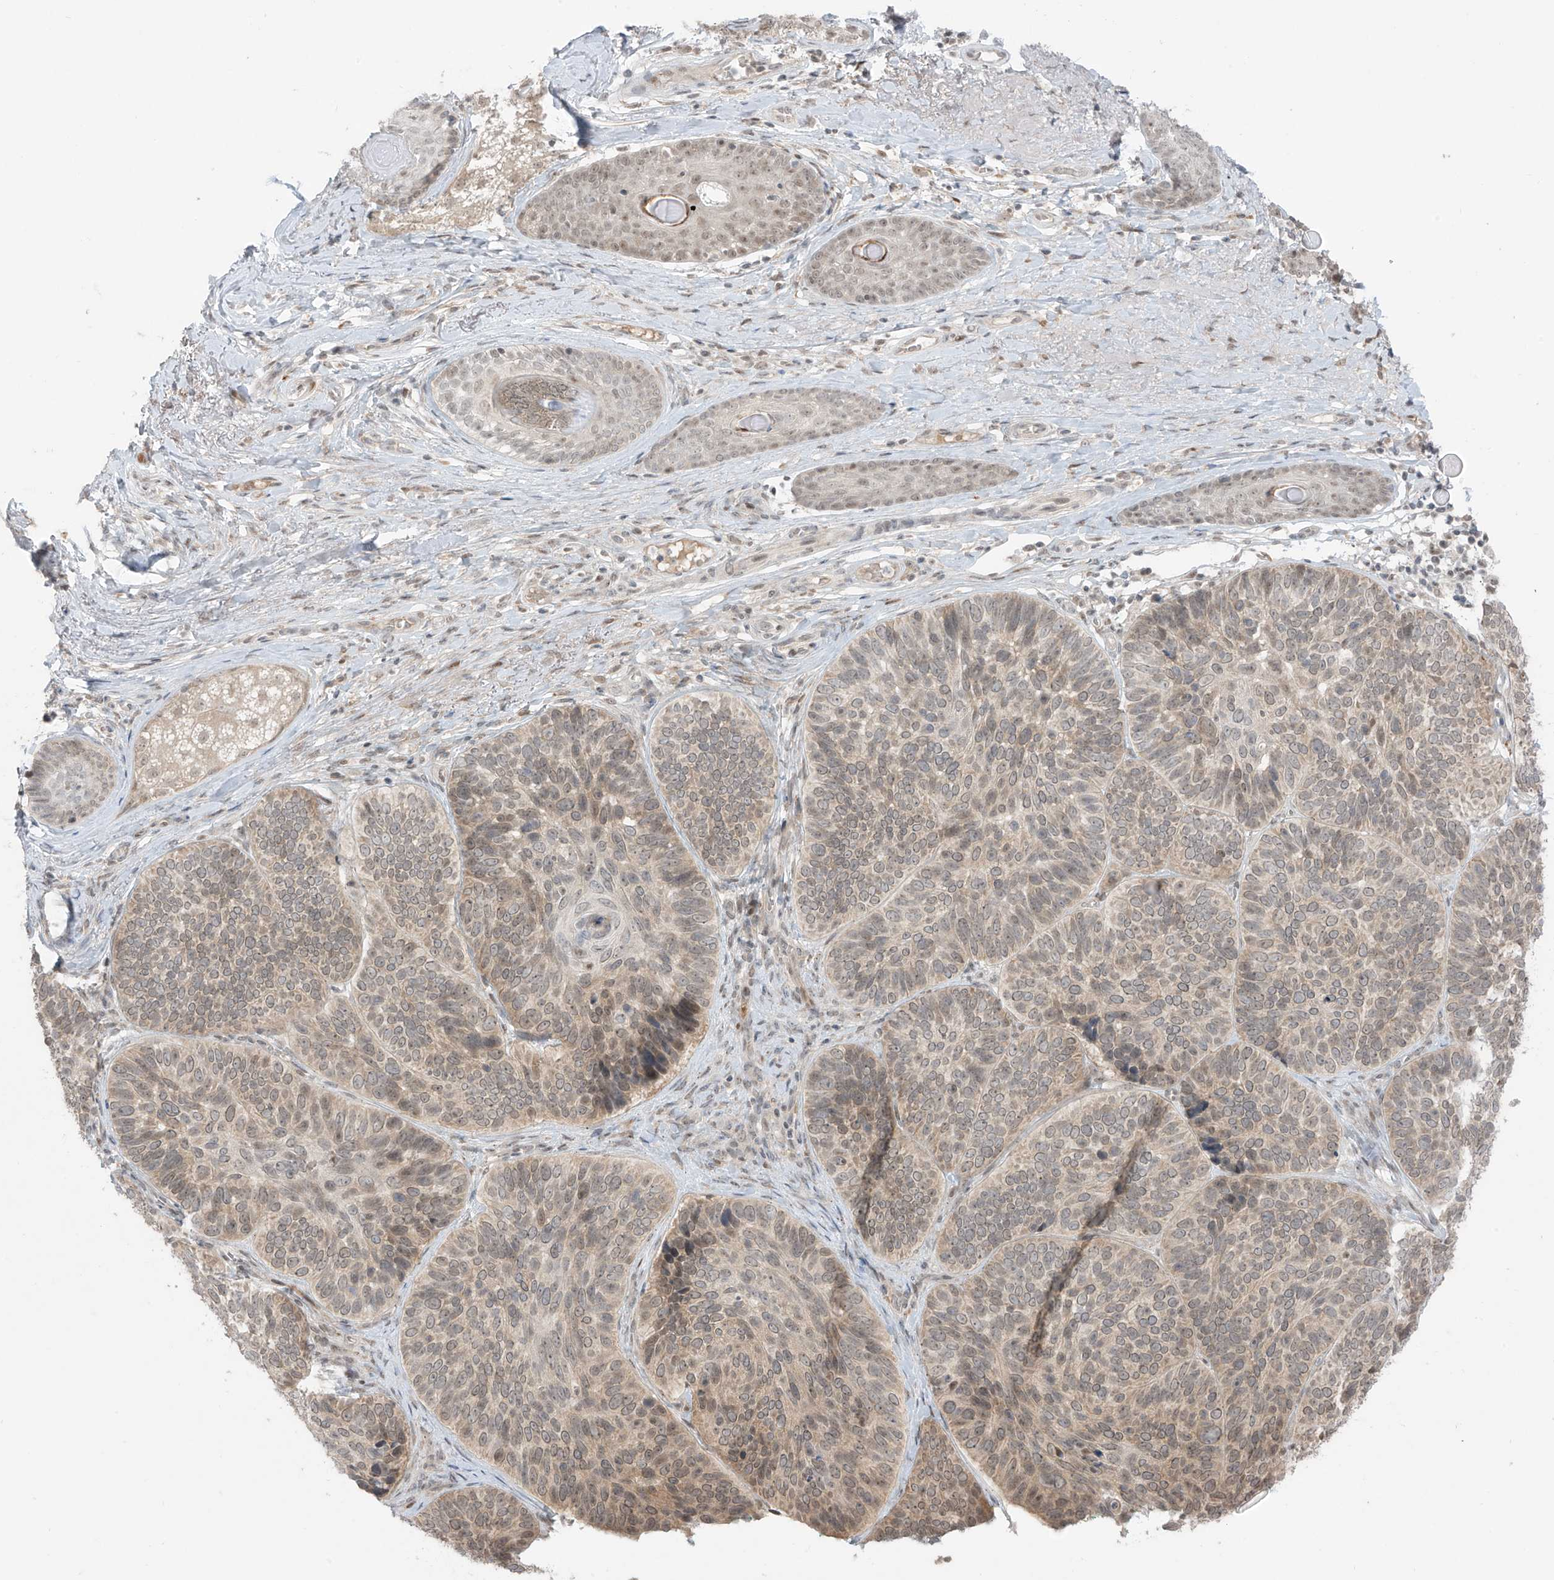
{"staining": {"intensity": "weak", "quantity": ">75%", "location": "nuclear"}, "tissue": "skin cancer", "cell_type": "Tumor cells", "image_type": "cancer", "snomed": [{"axis": "morphology", "description": "Basal cell carcinoma"}, {"axis": "topography", "description": "Skin"}], "caption": "Tumor cells display low levels of weak nuclear expression in about >75% of cells in skin cancer (basal cell carcinoma). The staining is performed using DAB brown chromogen to label protein expression. The nuclei are counter-stained blue using hematoxylin.", "gene": "OGT", "patient": {"sex": "male", "age": 62}}